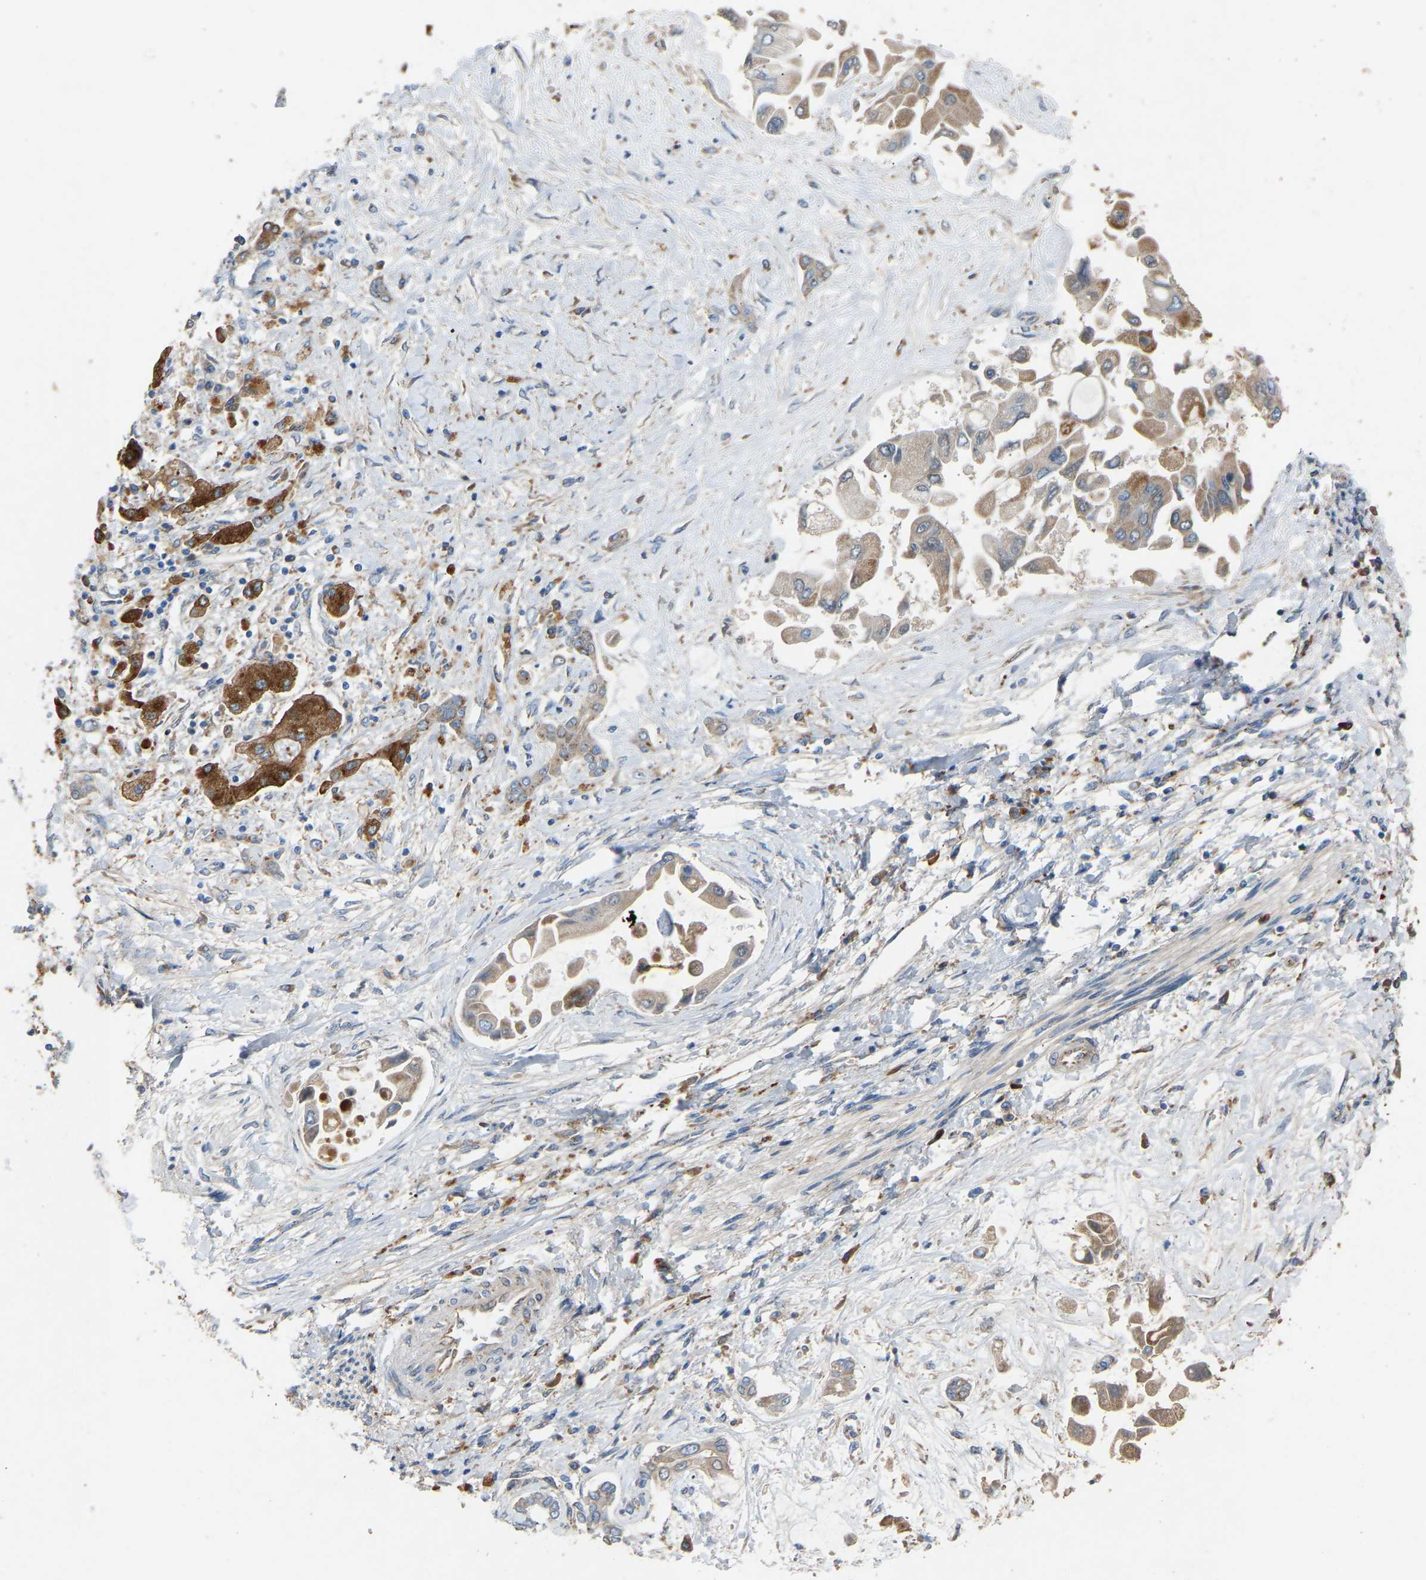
{"staining": {"intensity": "moderate", "quantity": ">75%", "location": "cytoplasmic/membranous"}, "tissue": "liver cancer", "cell_type": "Tumor cells", "image_type": "cancer", "snomed": [{"axis": "morphology", "description": "Cholangiocarcinoma"}, {"axis": "topography", "description": "Liver"}], "caption": "This histopathology image demonstrates immunohistochemistry staining of cholangiocarcinoma (liver), with medium moderate cytoplasmic/membranous staining in about >75% of tumor cells.", "gene": "RGP1", "patient": {"sex": "male", "age": 50}}